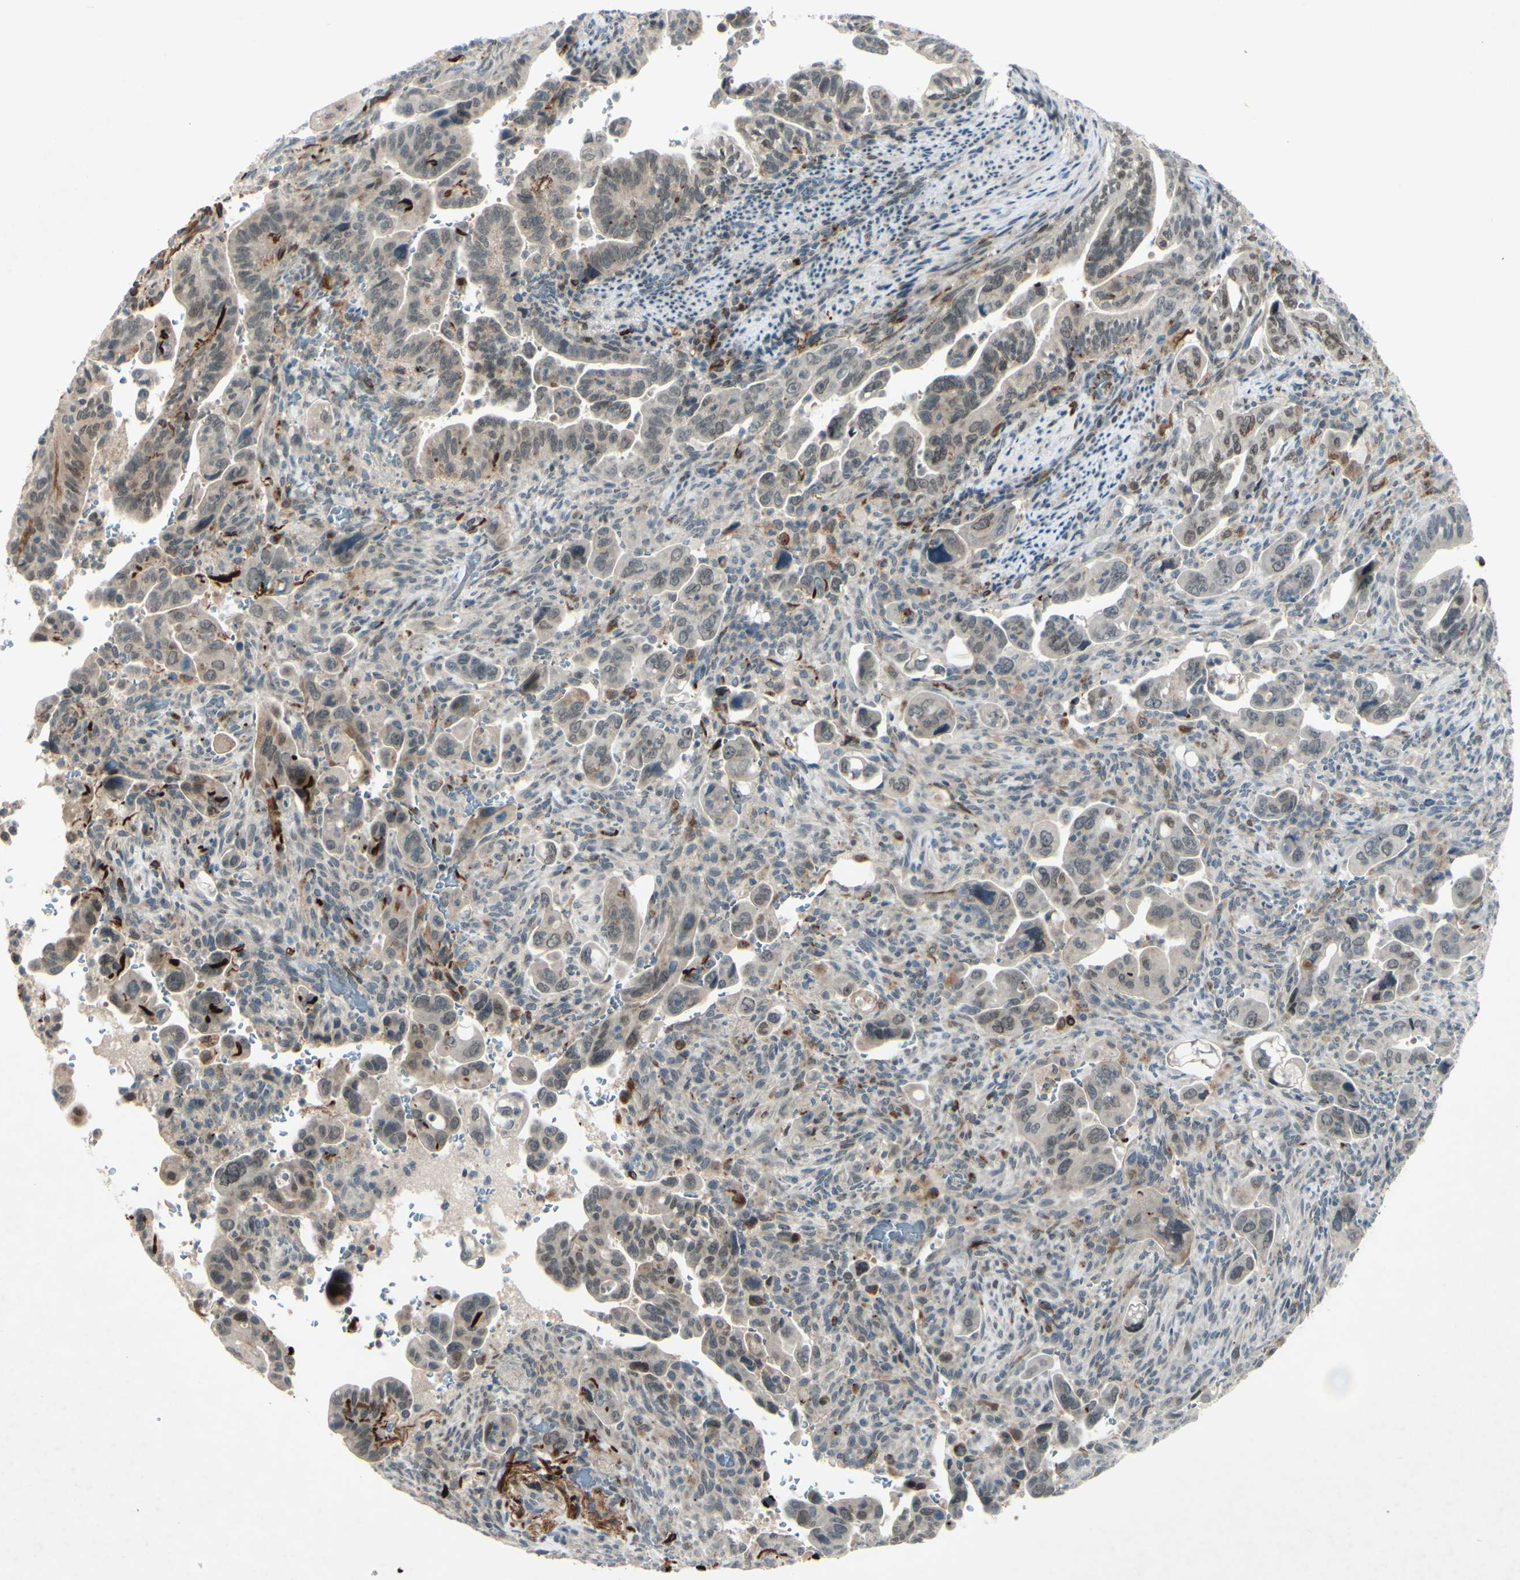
{"staining": {"intensity": "negative", "quantity": "none", "location": "none"}, "tissue": "pancreatic cancer", "cell_type": "Tumor cells", "image_type": "cancer", "snomed": [{"axis": "morphology", "description": "Adenocarcinoma, NOS"}, {"axis": "topography", "description": "Pancreas"}], "caption": "There is no significant staining in tumor cells of pancreatic cancer (adenocarcinoma).", "gene": "FGFR2", "patient": {"sex": "male", "age": 70}}